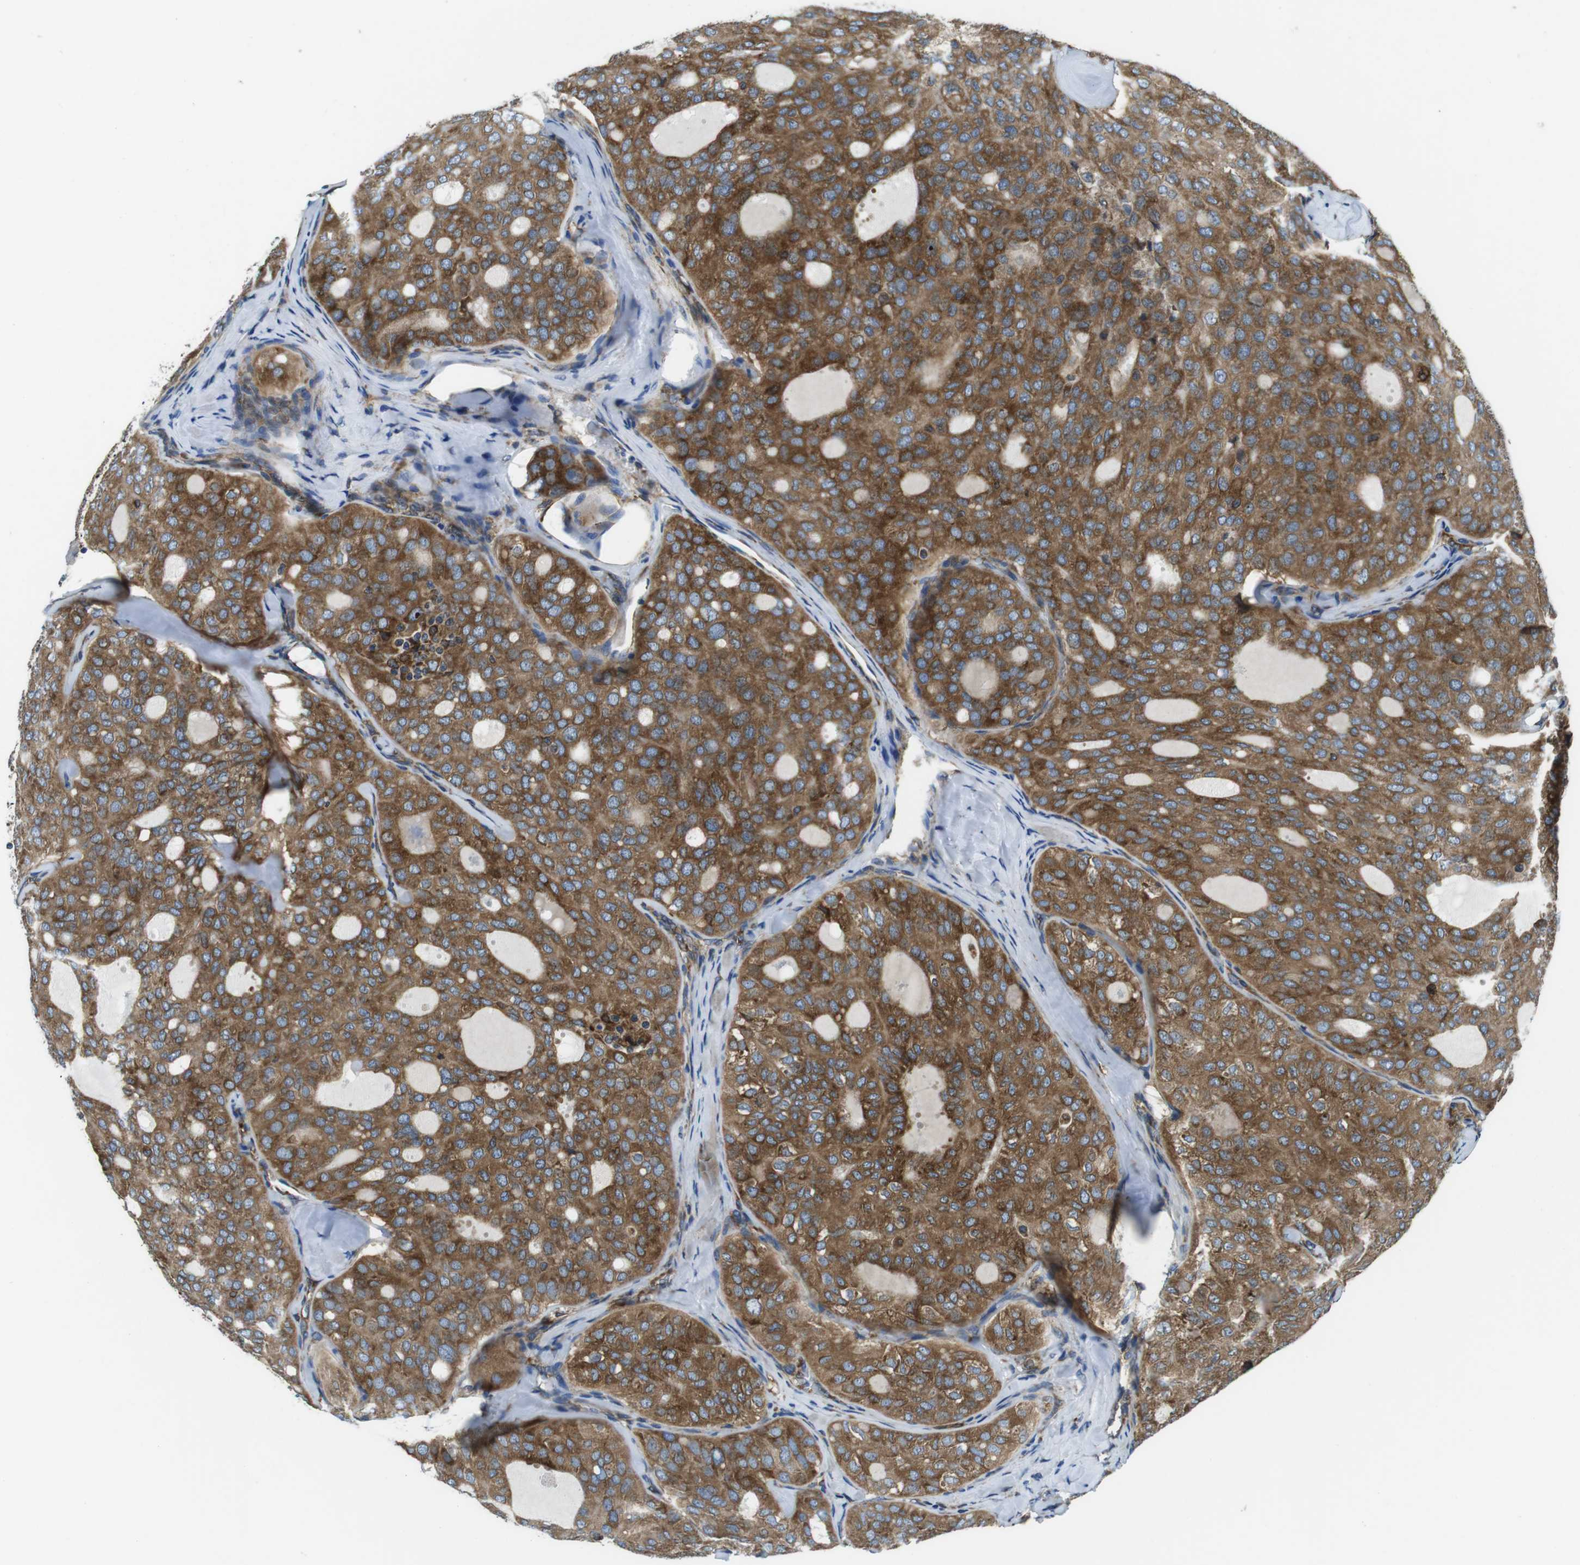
{"staining": {"intensity": "moderate", "quantity": ">75%", "location": "cytoplasmic/membranous"}, "tissue": "thyroid cancer", "cell_type": "Tumor cells", "image_type": "cancer", "snomed": [{"axis": "morphology", "description": "Follicular adenoma carcinoma, NOS"}, {"axis": "topography", "description": "Thyroid gland"}], "caption": "A medium amount of moderate cytoplasmic/membranous staining is appreciated in approximately >75% of tumor cells in thyroid follicular adenoma carcinoma tissue. Nuclei are stained in blue.", "gene": "UGGT1", "patient": {"sex": "male", "age": 75}}